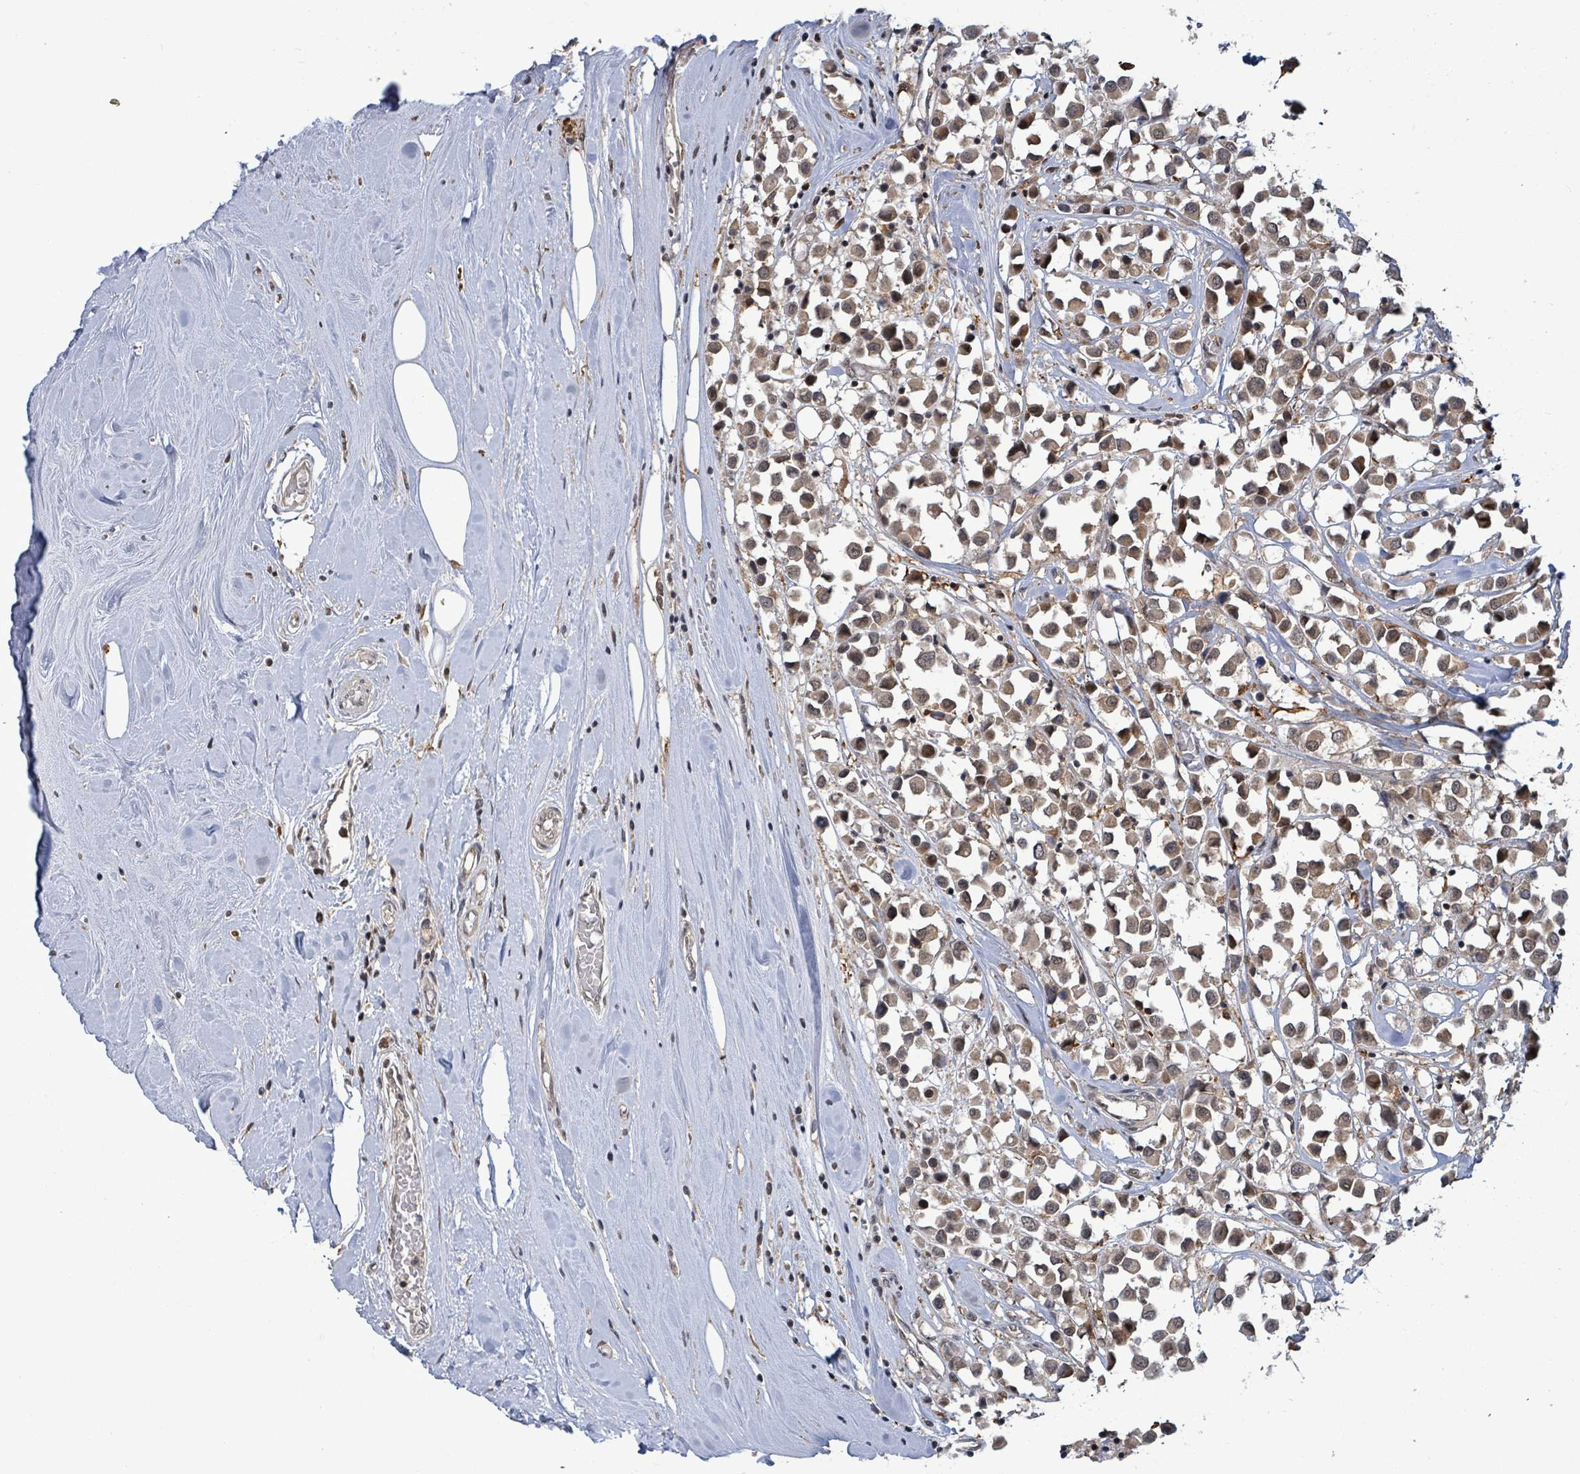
{"staining": {"intensity": "weak", "quantity": ">75%", "location": "cytoplasmic/membranous"}, "tissue": "breast cancer", "cell_type": "Tumor cells", "image_type": "cancer", "snomed": [{"axis": "morphology", "description": "Duct carcinoma"}, {"axis": "topography", "description": "Breast"}], "caption": "Approximately >75% of tumor cells in breast infiltrating ductal carcinoma demonstrate weak cytoplasmic/membranous protein staining as visualized by brown immunohistochemical staining.", "gene": "FBXO6", "patient": {"sex": "female", "age": 61}}